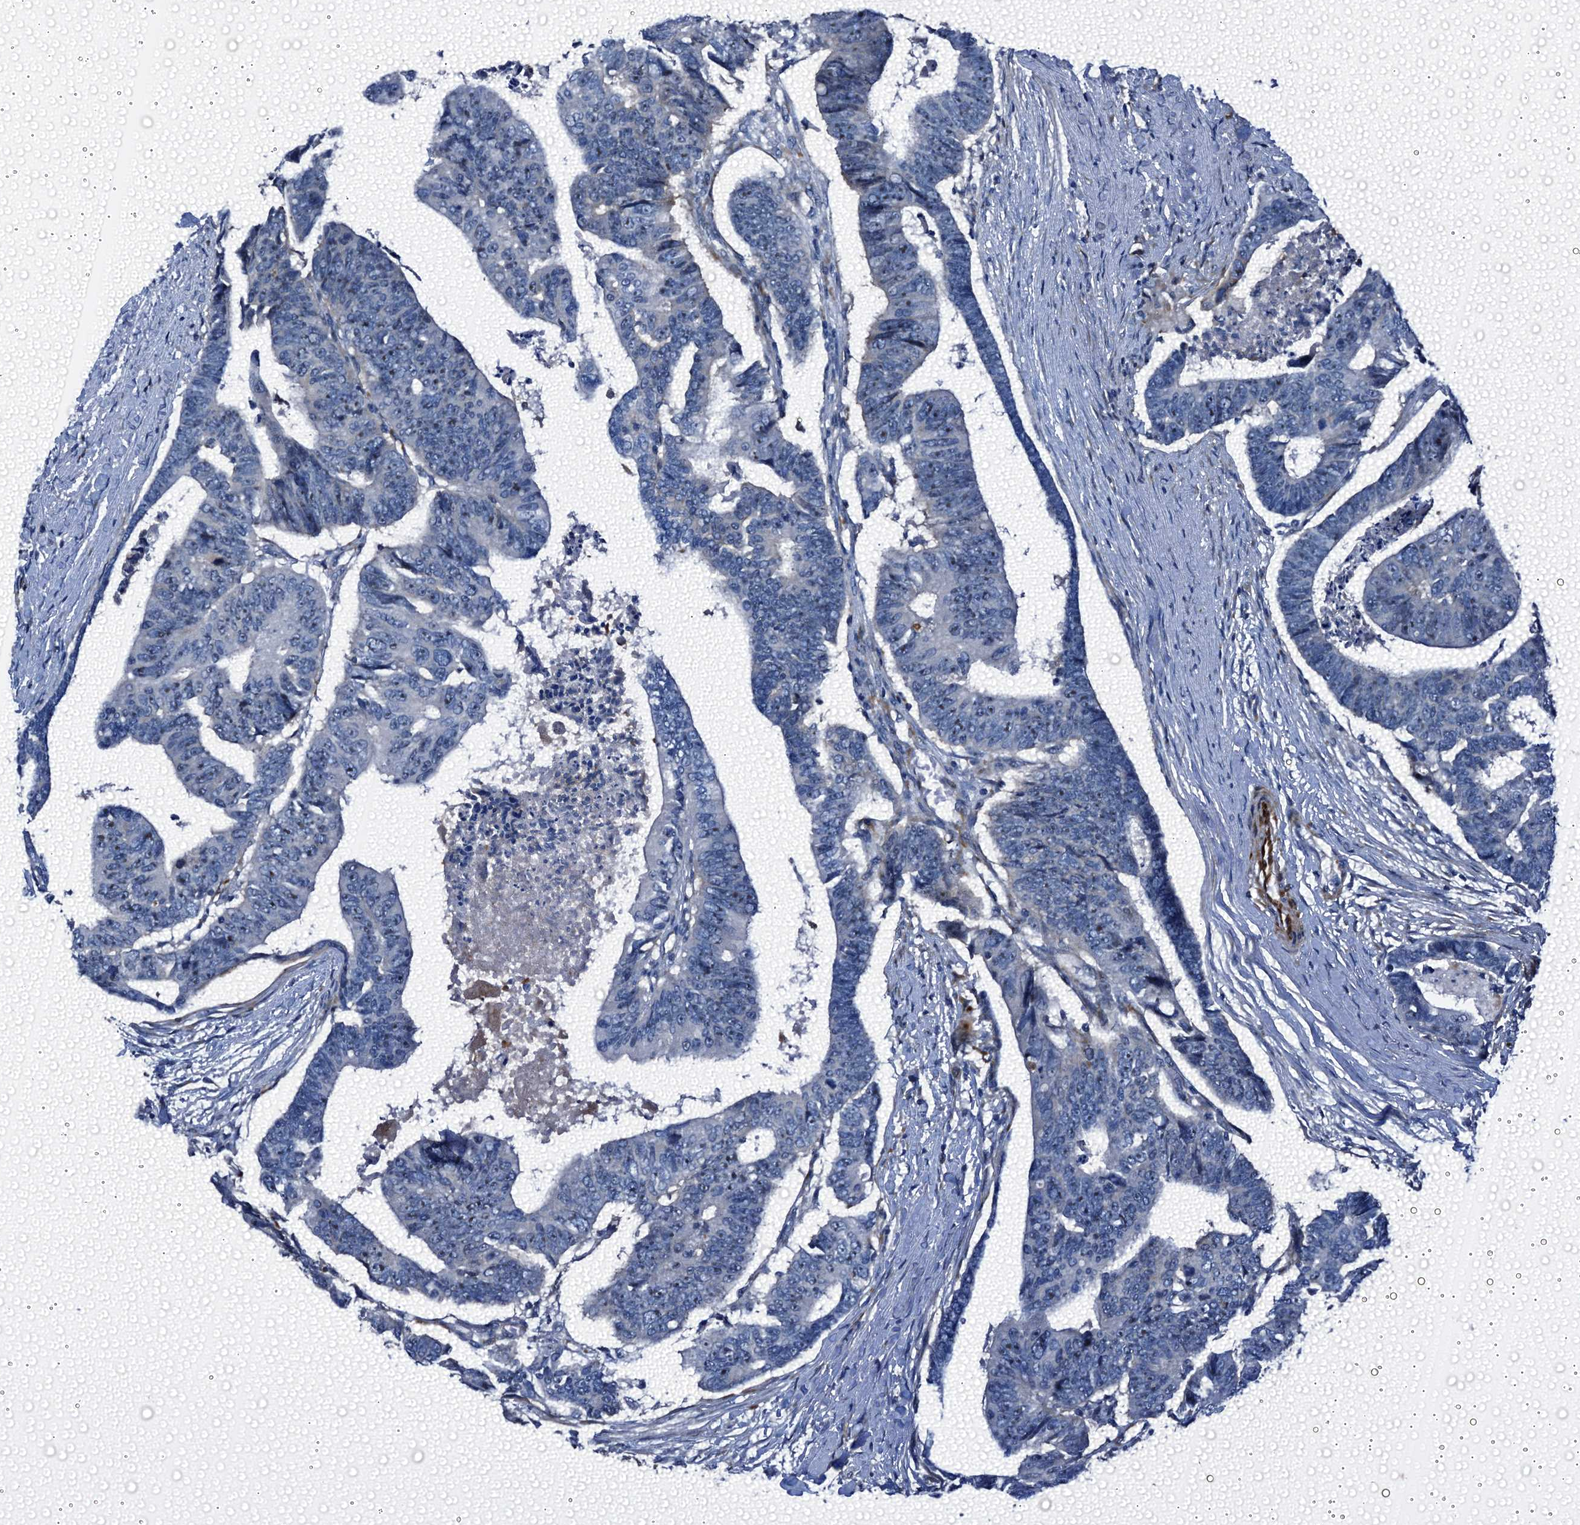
{"staining": {"intensity": "moderate", "quantity": "25%-75%", "location": "nuclear"}, "tissue": "colorectal cancer", "cell_type": "Tumor cells", "image_type": "cancer", "snomed": [{"axis": "morphology", "description": "Adenocarcinoma, NOS"}, {"axis": "topography", "description": "Rectum"}], "caption": "Immunohistochemistry (IHC) staining of colorectal adenocarcinoma, which shows medium levels of moderate nuclear staining in approximately 25%-75% of tumor cells indicating moderate nuclear protein expression. The staining was performed using DAB (3,3'-diaminobenzidine) (brown) for protein detection and nuclei were counterstained in hematoxylin (blue).", "gene": "EMG1", "patient": {"sex": "female", "age": 65}}